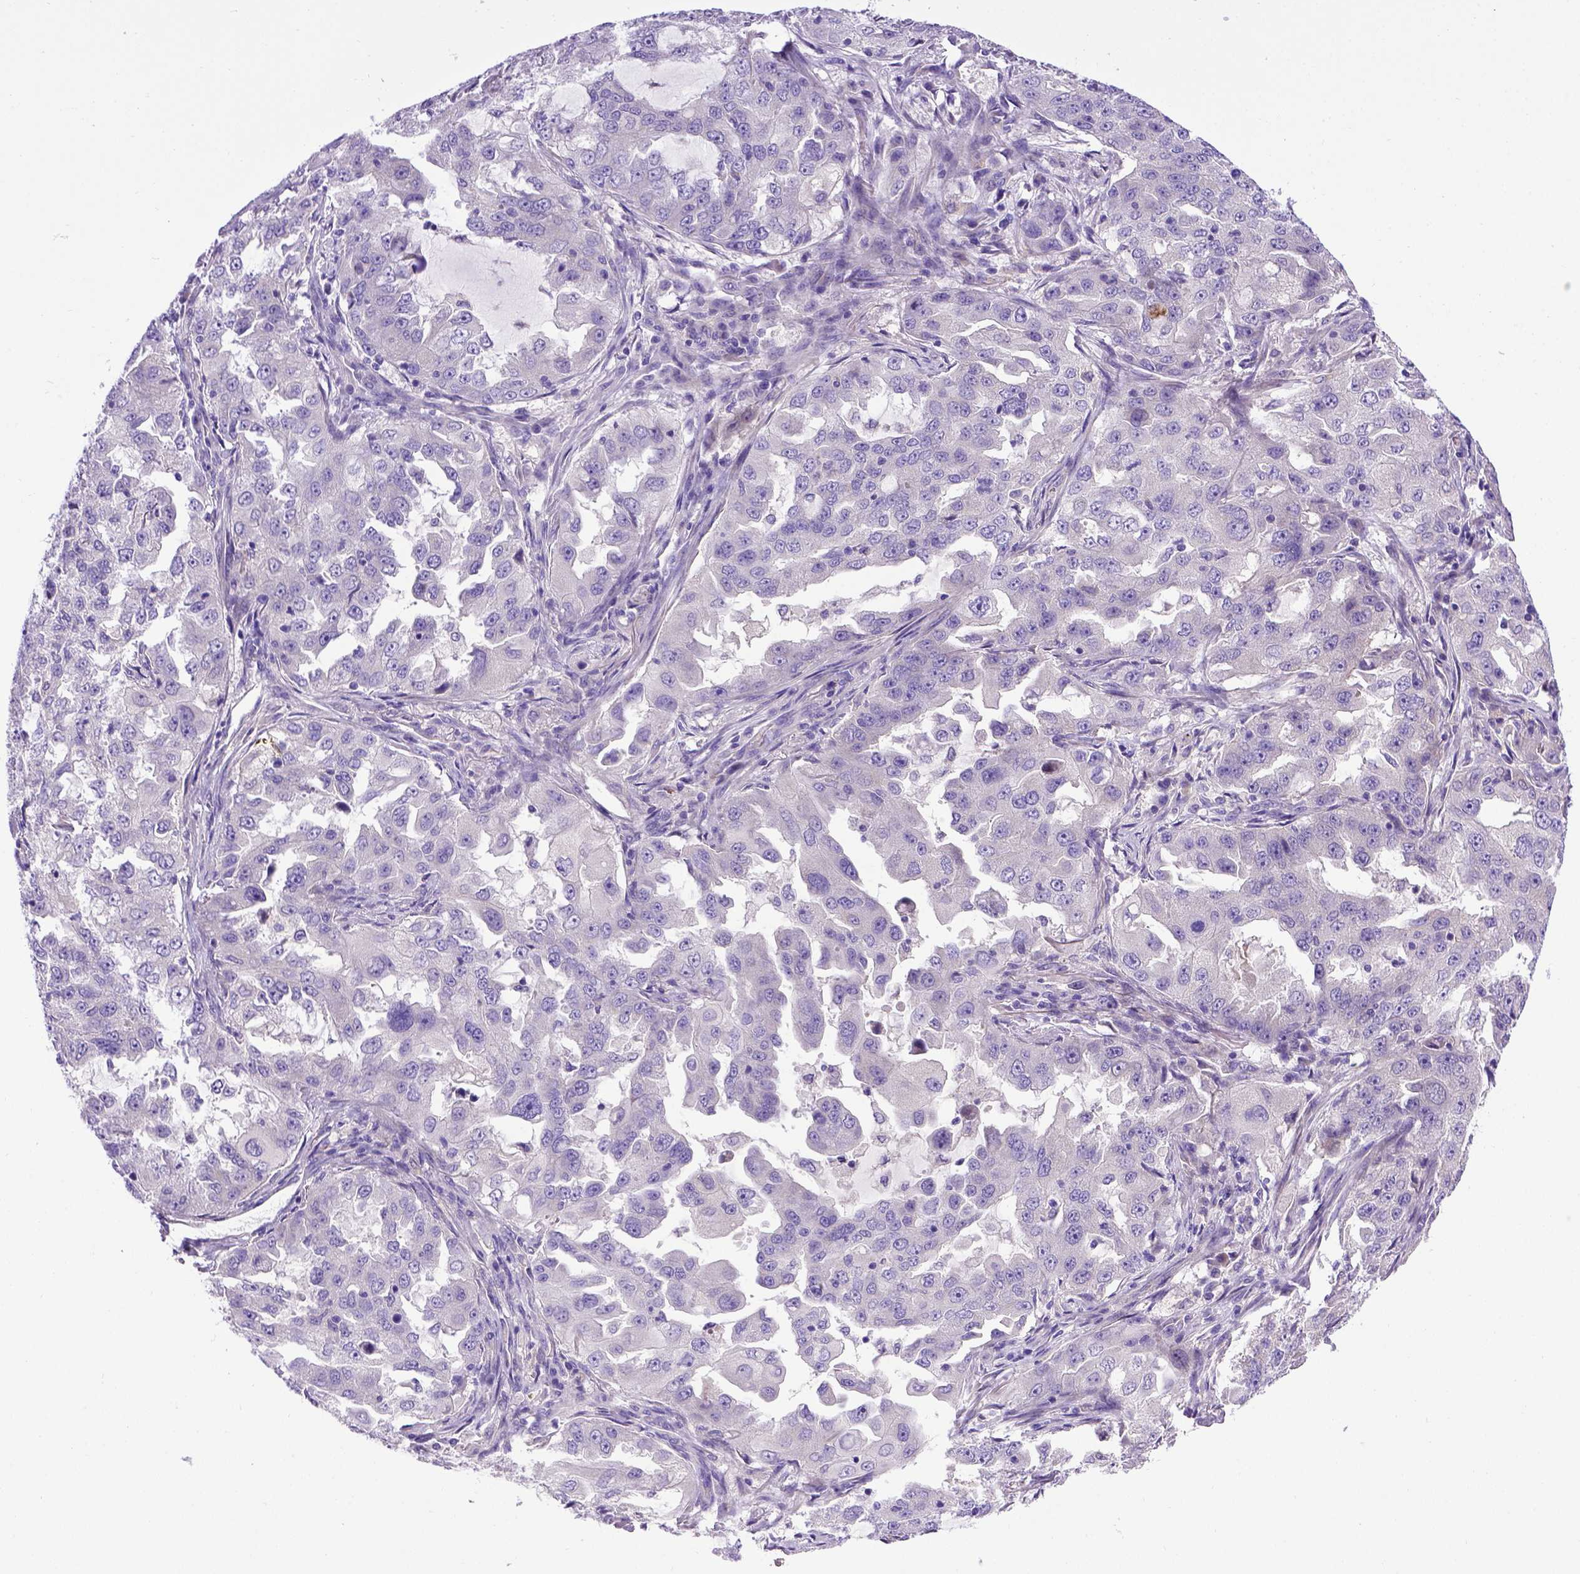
{"staining": {"intensity": "negative", "quantity": "none", "location": "none"}, "tissue": "lung cancer", "cell_type": "Tumor cells", "image_type": "cancer", "snomed": [{"axis": "morphology", "description": "Adenocarcinoma, NOS"}, {"axis": "topography", "description": "Lung"}], "caption": "DAB immunohistochemical staining of human lung cancer demonstrates no significant positivity in tumor cells.", "gene": "ADAM12", "patient": {"sex": "female", "age": 61}}